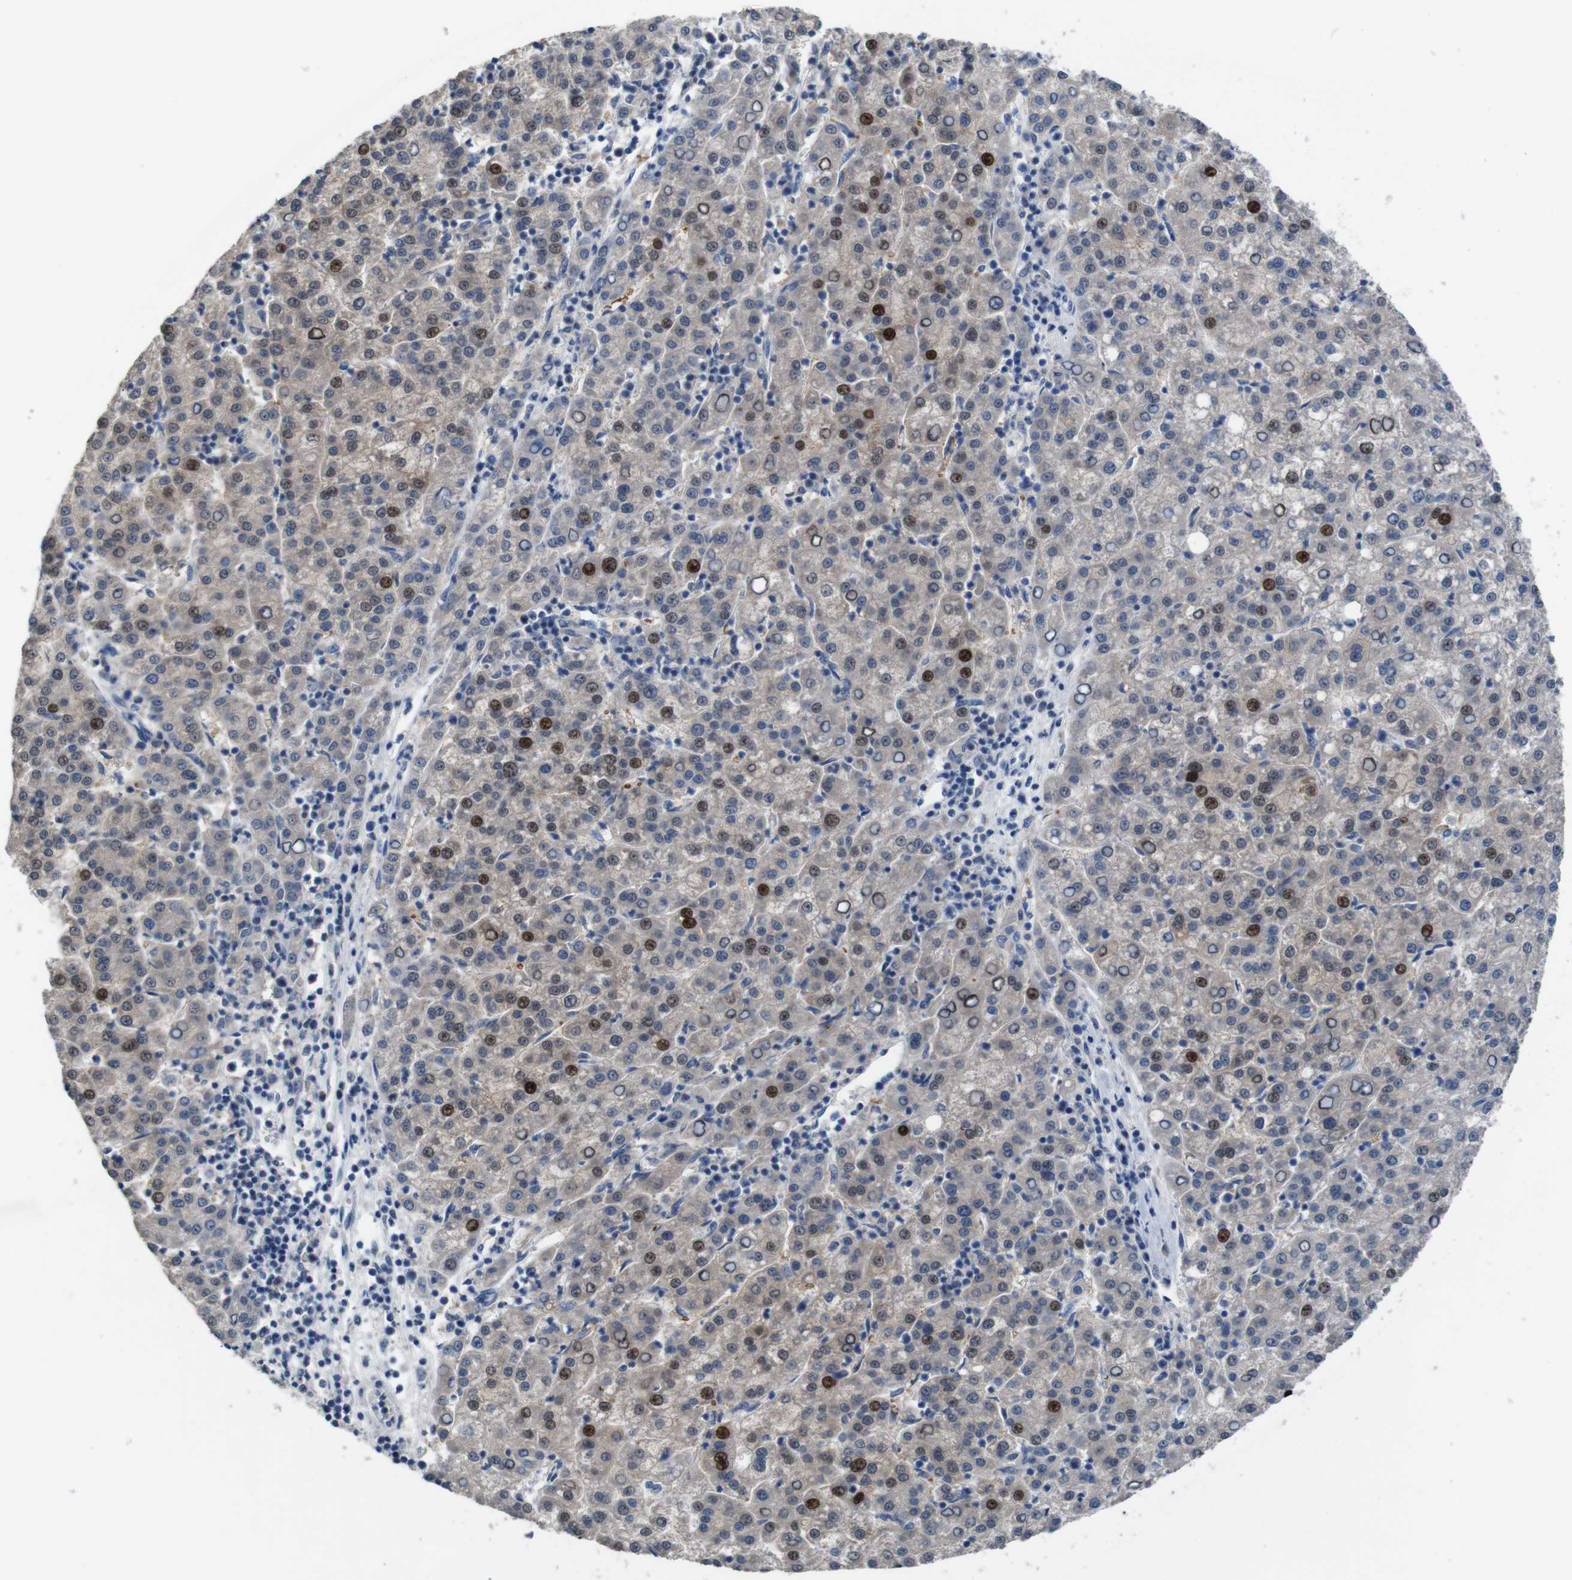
{"staining": {"intensity": "strong", "quantity": "<25%", "location": "nuclear"}, "tissue": "liver cancer", "cell_type": "Tumor cells", "image_type": "cancer", "snomed": [{"axis": "morphology", "description": "Carcinoma, Hepatocellular, NOS"}, {"axis": "topography", "description": "Liver"}], "caption": "DAB (3,3'-diaminobenzidine) immunohistochemical staining of human hepatocellular carcinoma (liver) demonstrates strong nuclear protein staining in approximately <25% of tumor cells.", "gene": "SLC2A8", "patient": {"sex": "female", "age": 58}}